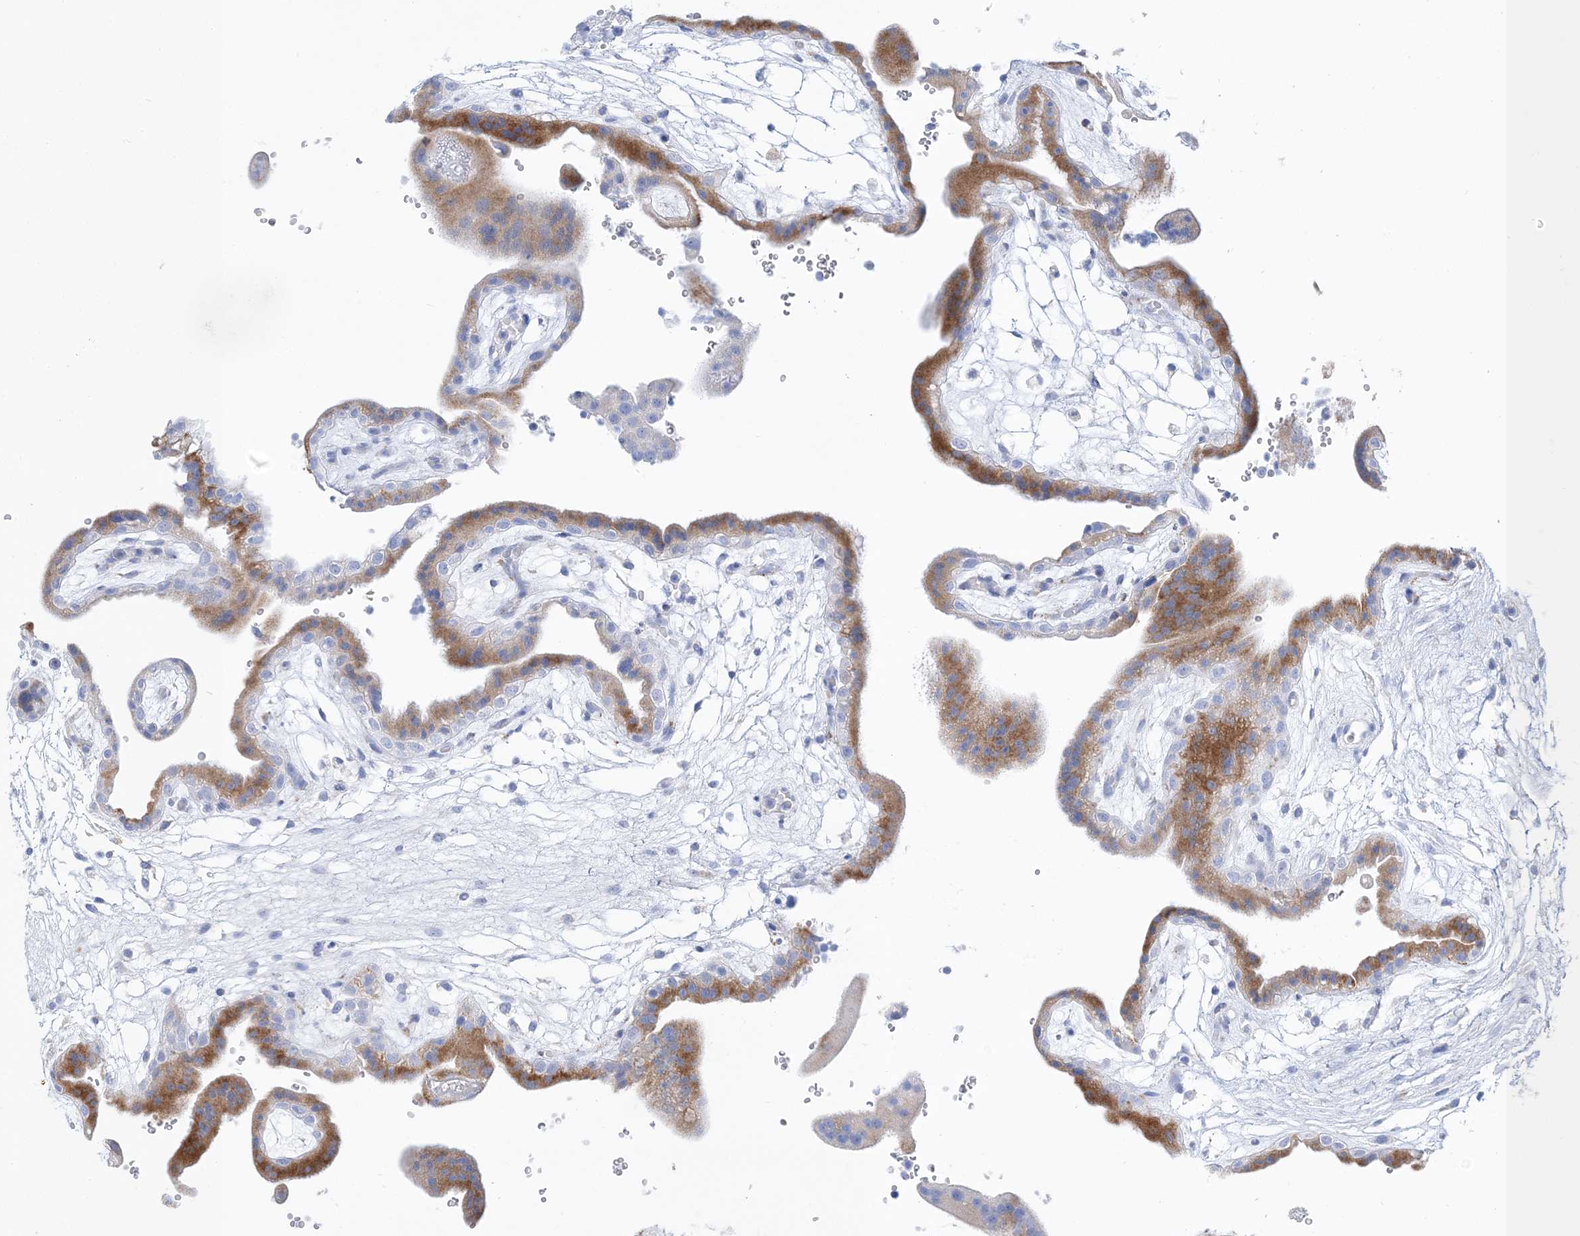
{"staining": {"intensity": "moderate", "quantity": "25%-75%", "location": "cytoplasmic/membranous"}, "tissue": "placenta", "cell_type": "Trophoblastic cells", "image_type": "normal", "snomed": [{"axis": "morphology", "description": "Normal tissue, NOS"}, {"axis": "topography", "description": "Placenta"}], "caption": "A high-resolution histopathology image shows immunohistochemistry (IHC) staining of benign placenta, which shows moderate cytoplasmic/membranous positivity in approximately 25%-75% of trophoblastic cells.", "gene": "TSPYL6", "patient": {"sex": "female", "age": 18}}